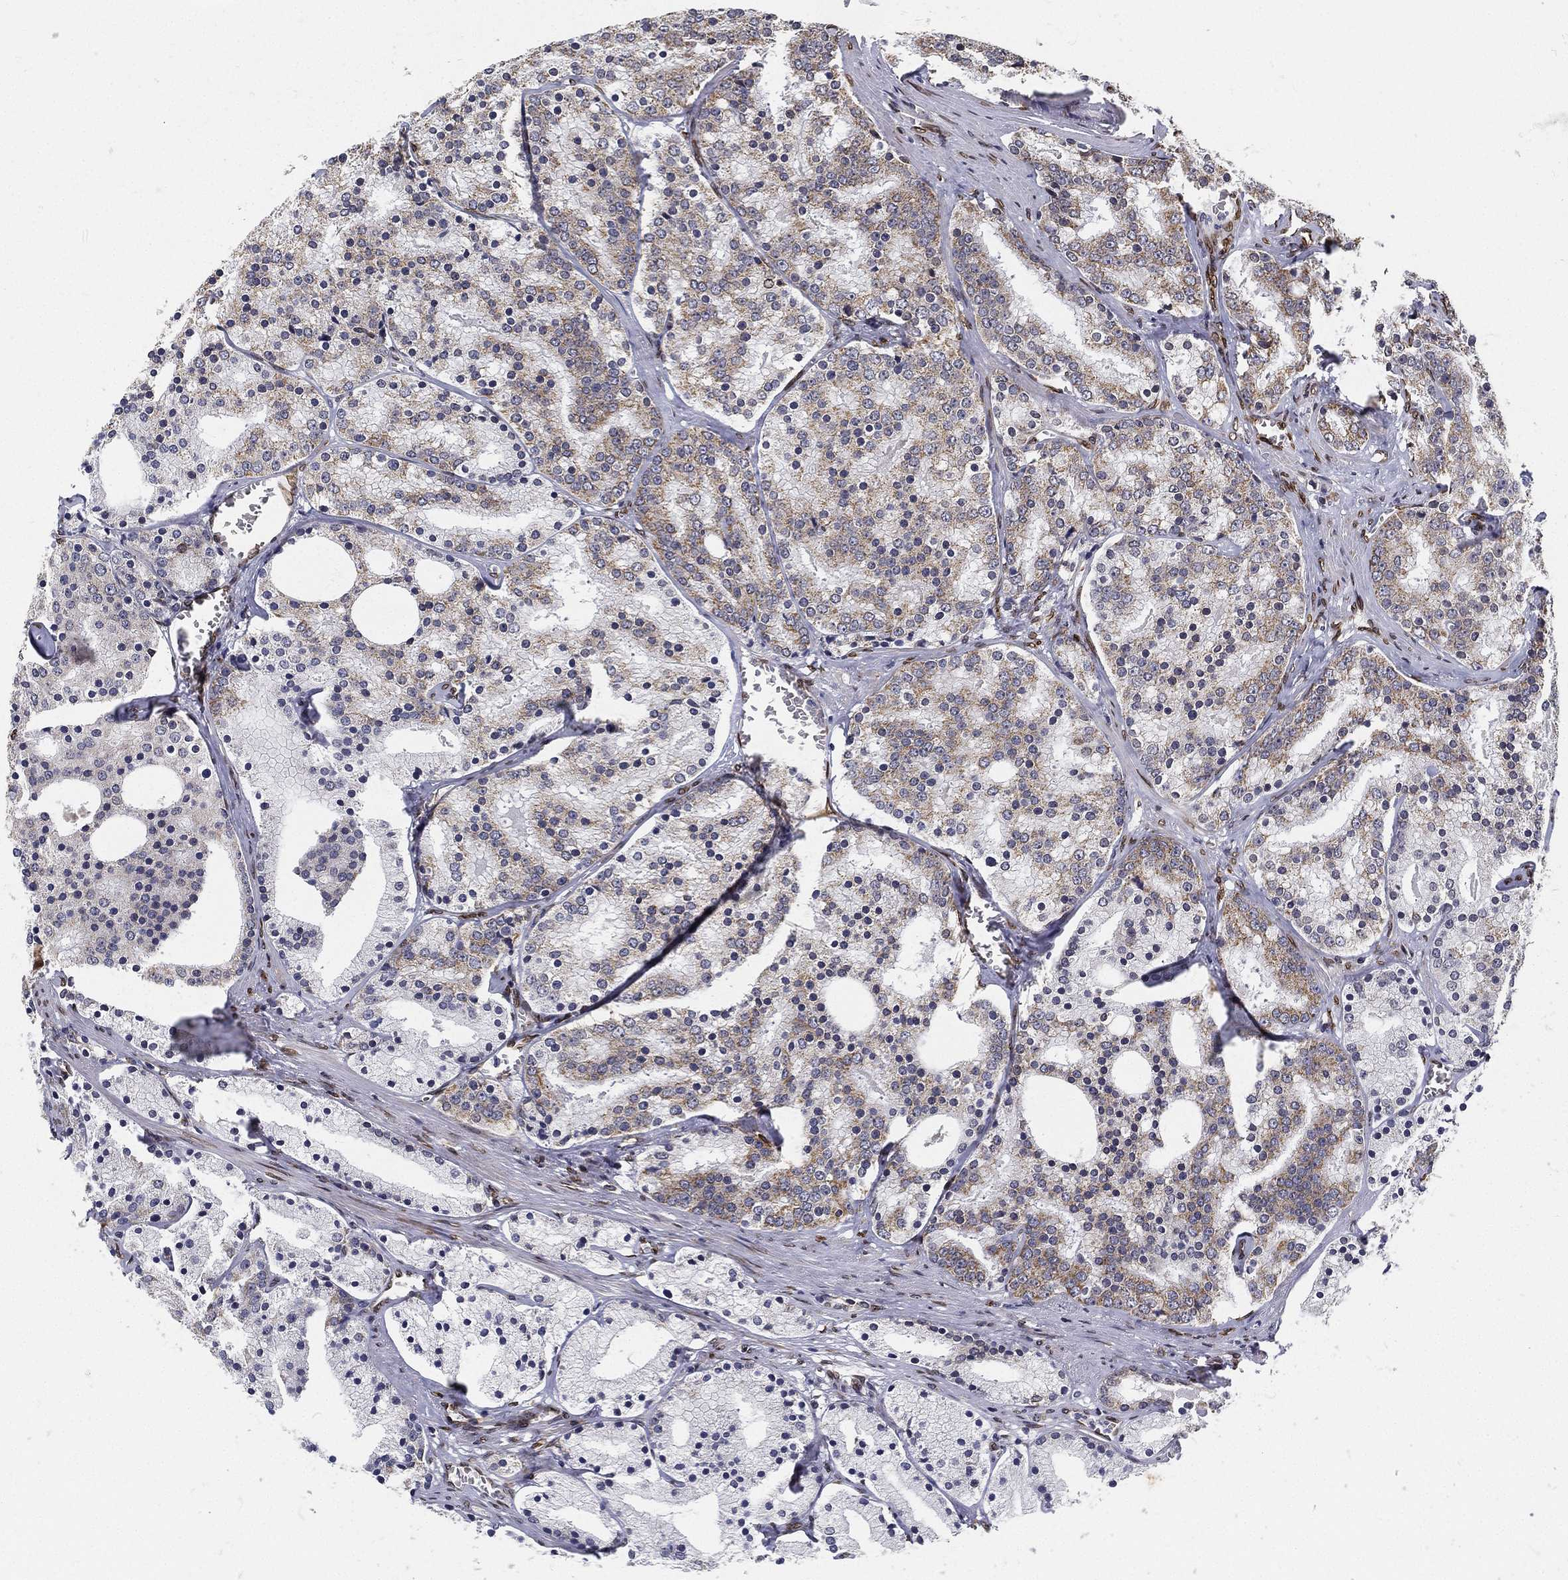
{"staining": {"intensity": "weak", "quantity": "25%-75%", "location": "cytoplasmic/membranous"}, "tissue": "prostate cancer", "cell_type": "Tumor cells", "image_type": "cancer", "snomed": [{"axis": "morphology", "description": "Adenocarcinoma, NOS"}, {"axis": "topography", "description": "Prostate"}], "caption": "Prostate cancer tissue demonstrates weak cytoplasmic/membranous positivity in approximately 25%-75% of tumor cells, visualized by immunohistochemistry. Nuclei are stained in blue.", "gene": "PALB2", "patient": {"sex": "male", "age": 69}}